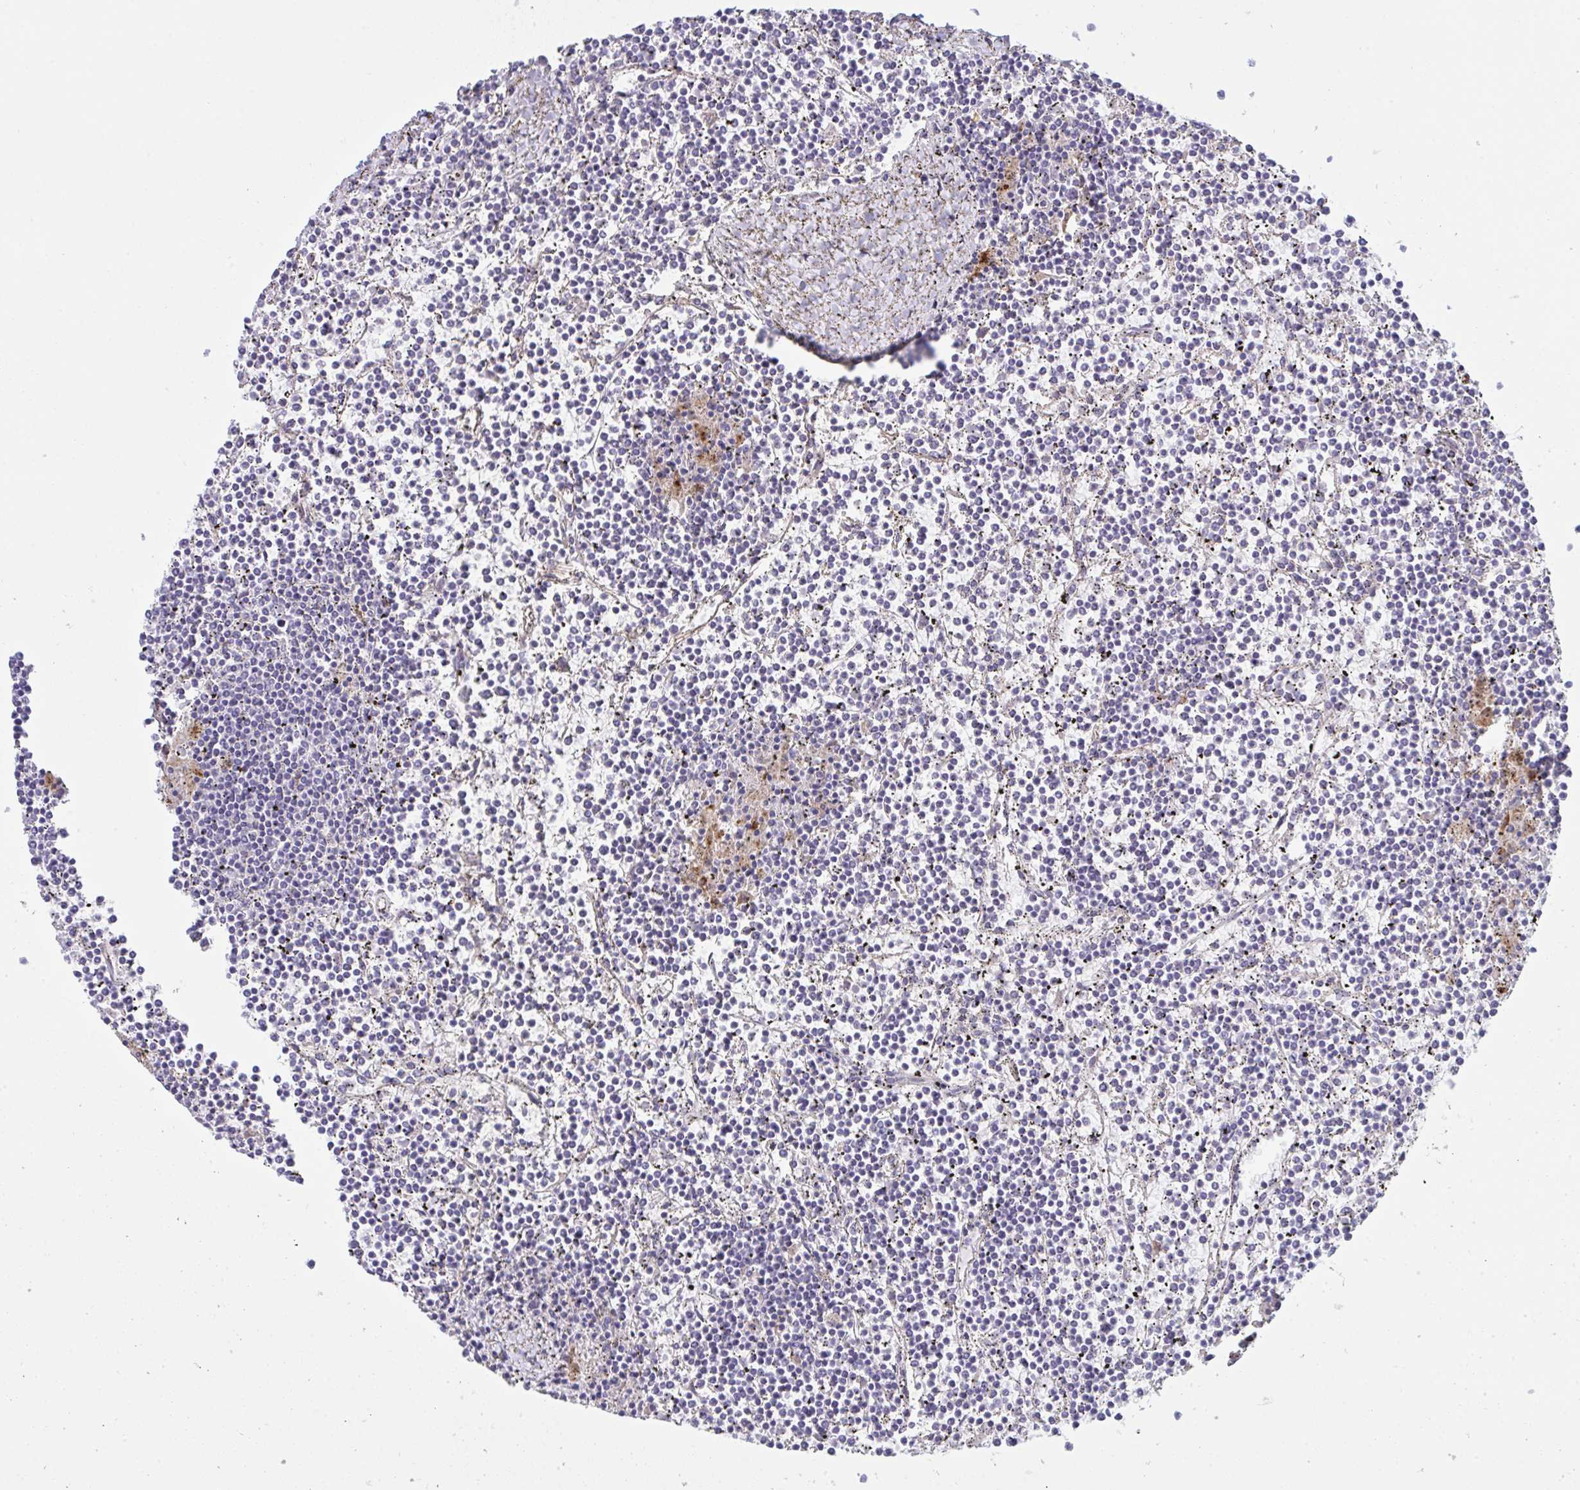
{"staining": {"intensity": "negative", "quantity": "none", "location": "none"}, "tissue": "lymphoma", "cell_type": "Tumor cells", "image_type": "cancer", "snomed": [{"axis": "morphology", "description": "Malignant lymphoma, non-Hodgkin's type, Low grade"}, {"axis": "topography", "description": "Spleen"}], "caption": "DAB (3,3'-diaminobenzidine) immunohistochemical staining of human malignant lymphoma, non-Hodgkin's type (low-grade) exhibits no significant expression in tumor cells.", "gene": "DCBLD1", "patient": {"sex": "female", "age": 19}}